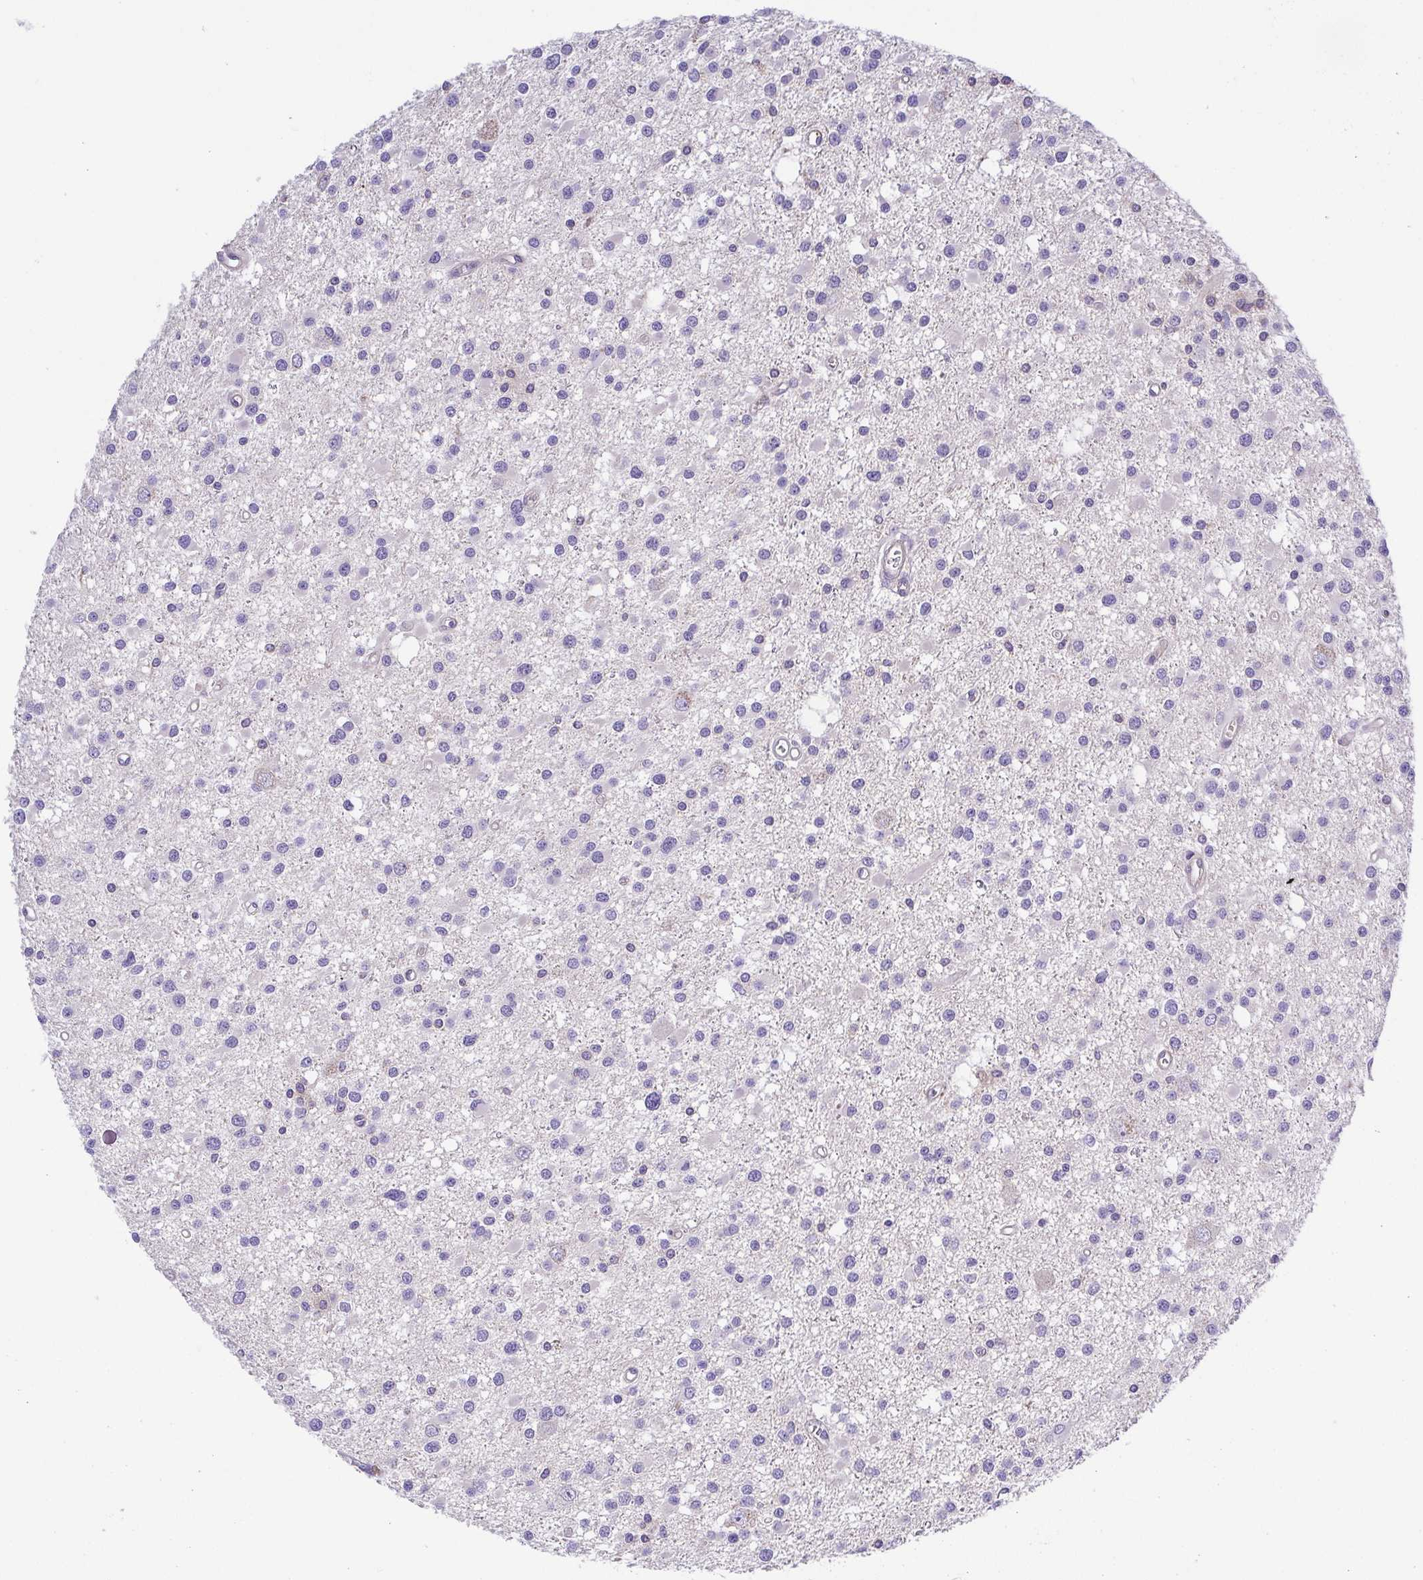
{"staining": {"intensity": "negative", "quantity": "none", "location": "none"}, "tissue": "glioma", "cell_type": "Tumor cells", "image_type": "cancer", "snomed": [{"axis": "morphology", "description": "Glioma, malignant, High grade"}, {"axis": "topography", "description": "Brain"}], "caption": "An immunohistochemistry micrograph of glioma is shown. There is no staining in tumor cells of glioma.", "gene": "PRR14L", "patient": {"sex": "male", "age": 54}}